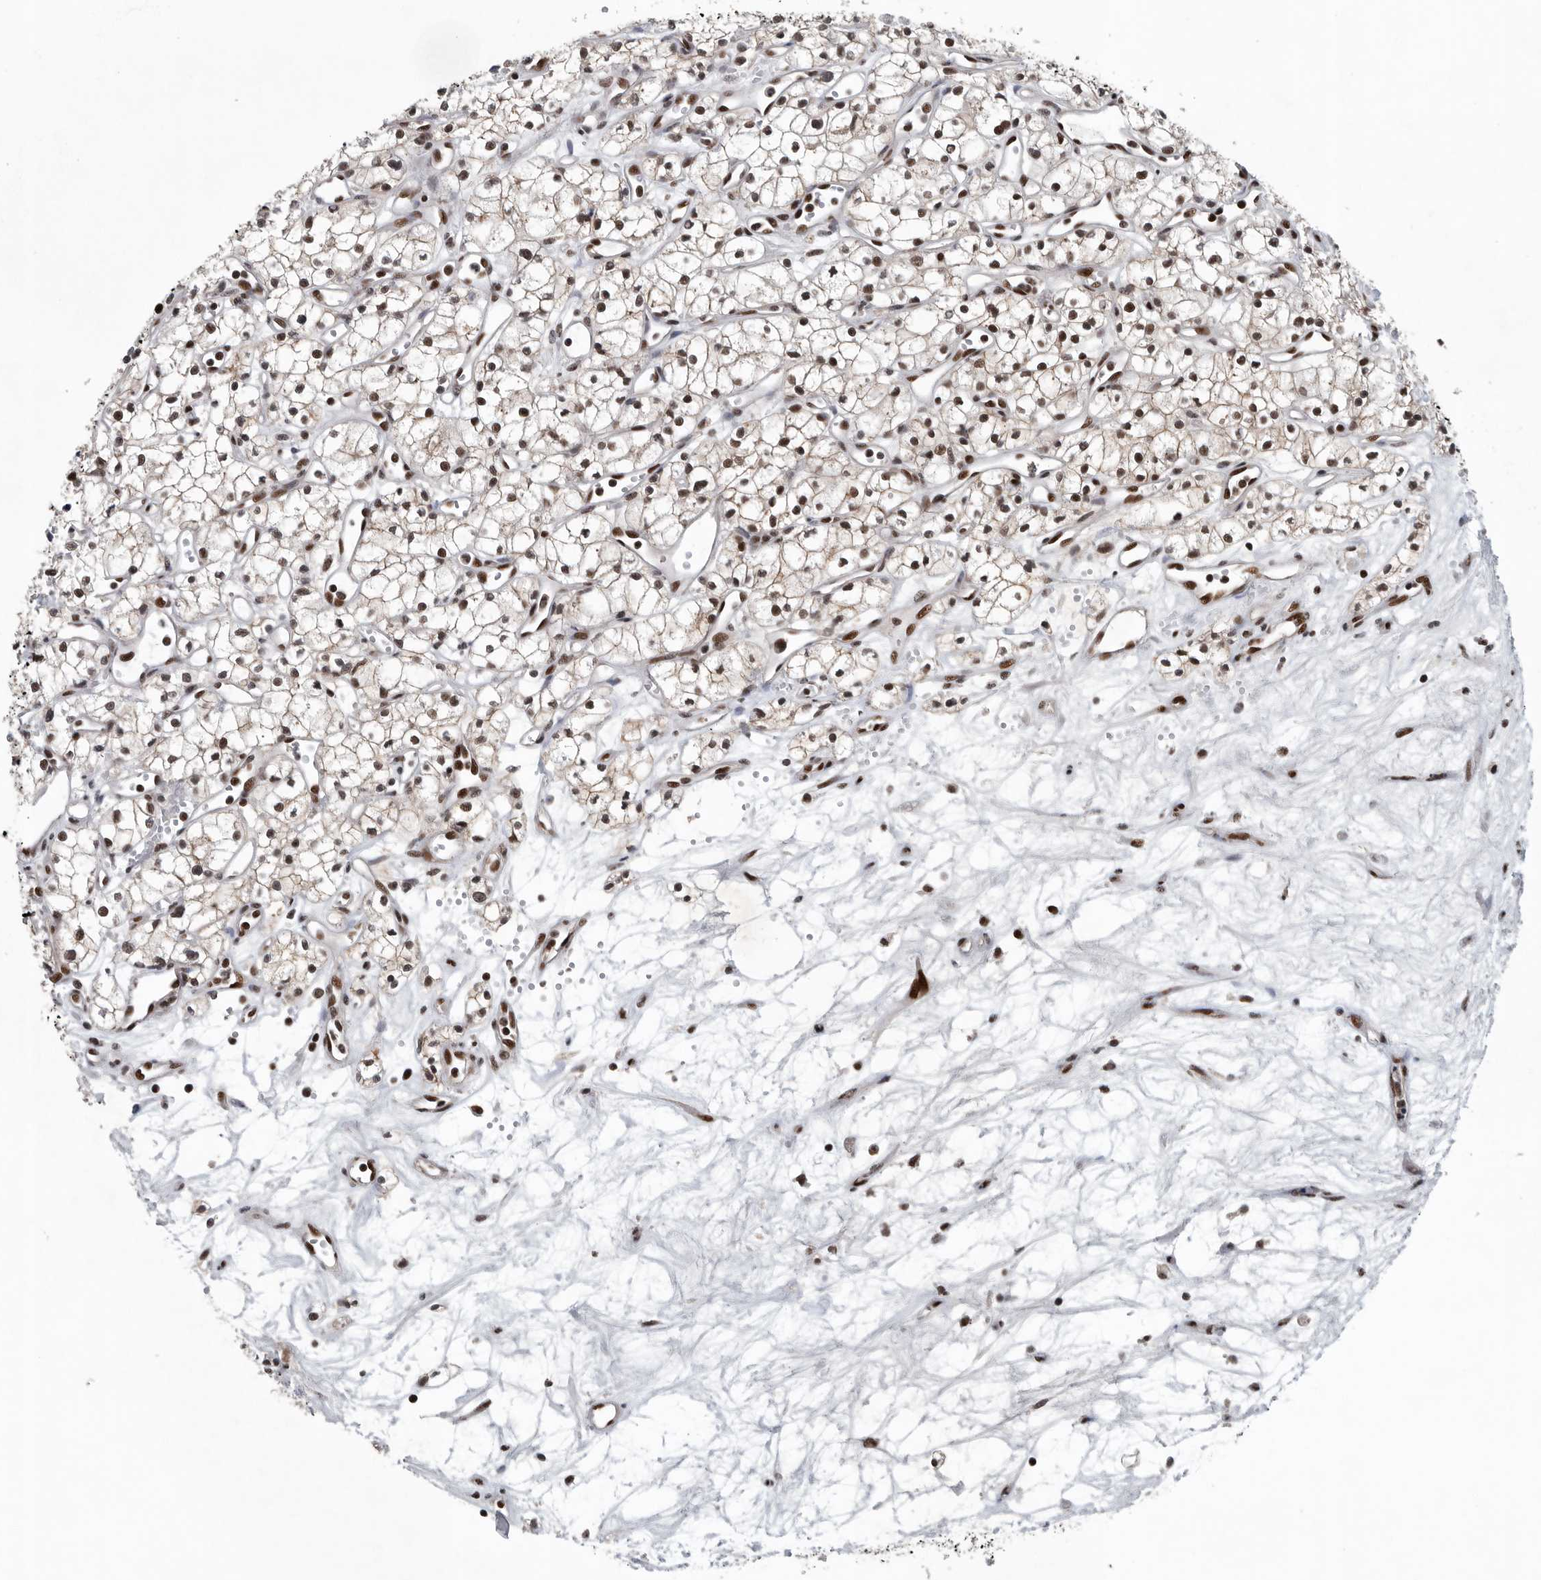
{"staining": {"intensity": "strong", "quantity": ">75%", "location": "nuclear"}, "tissue": "renal cancer", "cell_type": "Tumor cells", "image_type": "cancer", "snomed": [{"axis": "morphology", "description": "Adenocarcinoma, NOS"}, {"axis": "topography", "description": "Kidney"}], "caption": "High-power microscopy captured an immunohistochemistry histopathology image of renal adenocarcinoma, revealing strong nuclear positivity in about >75% of tumor cells.", "gene": "SENP7", "patient": {"sex": "male", "age": 59}}